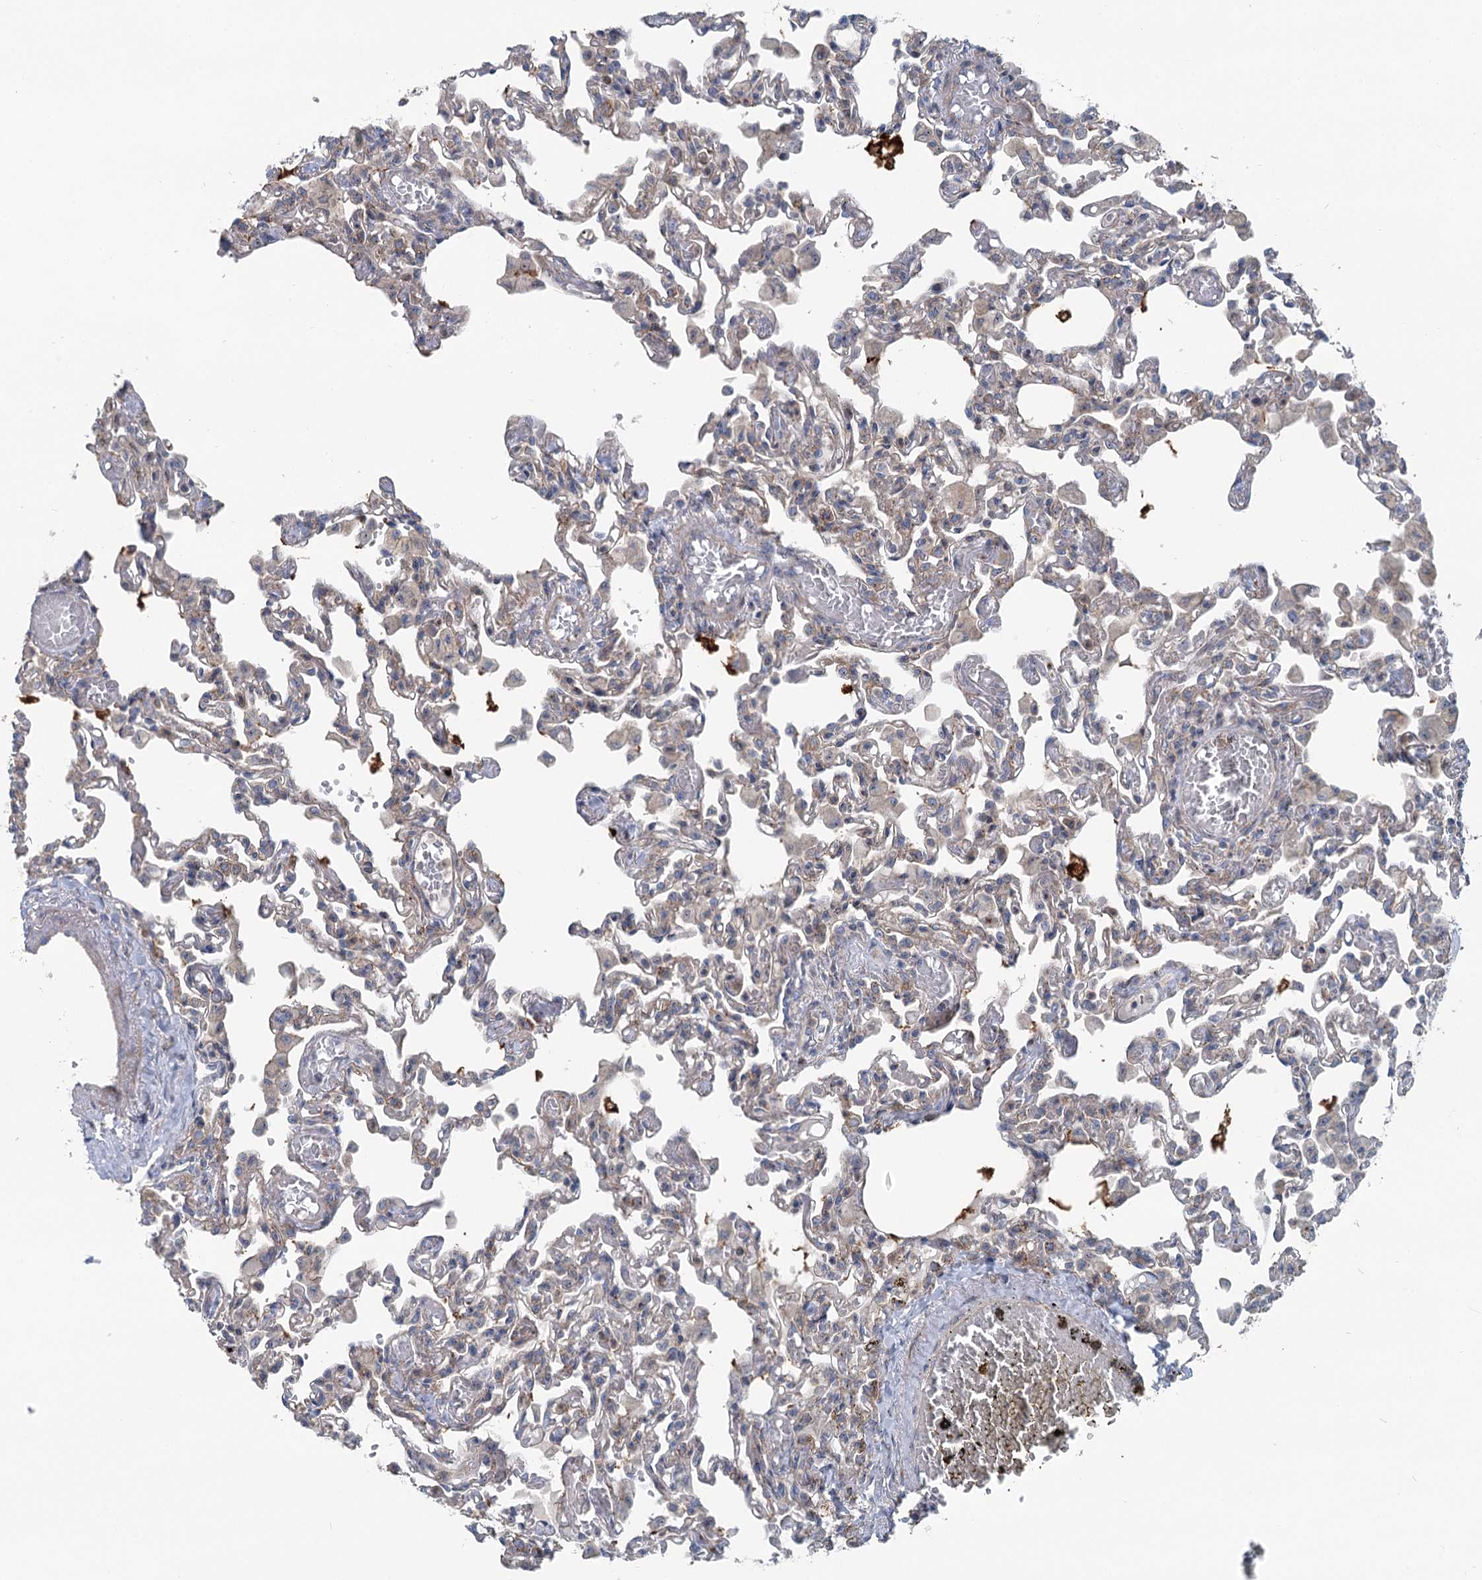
{"staining": {"intensity": "negative", "quantity": "none", "location": "none"}, "tissue": "lung", "cell_type": "Alveolar cells", "image_type": "normal", "snomed": [{"axis": "morphology", "description": "Normal tissue, NOS"}, {"axis": "topography", "description": "Bronchus"}, {"axis": "topography", "description": "Lung"}], "caption": "Benign lung was stained to show a protein in brown. There is no significant positivity in alveolar cells. The staining is performed using DAB brown chromogen with nuclei counter-stained in using hematoxylin.", "gene": "MARK2", "patient": {"sex": "female", "age": 49}}